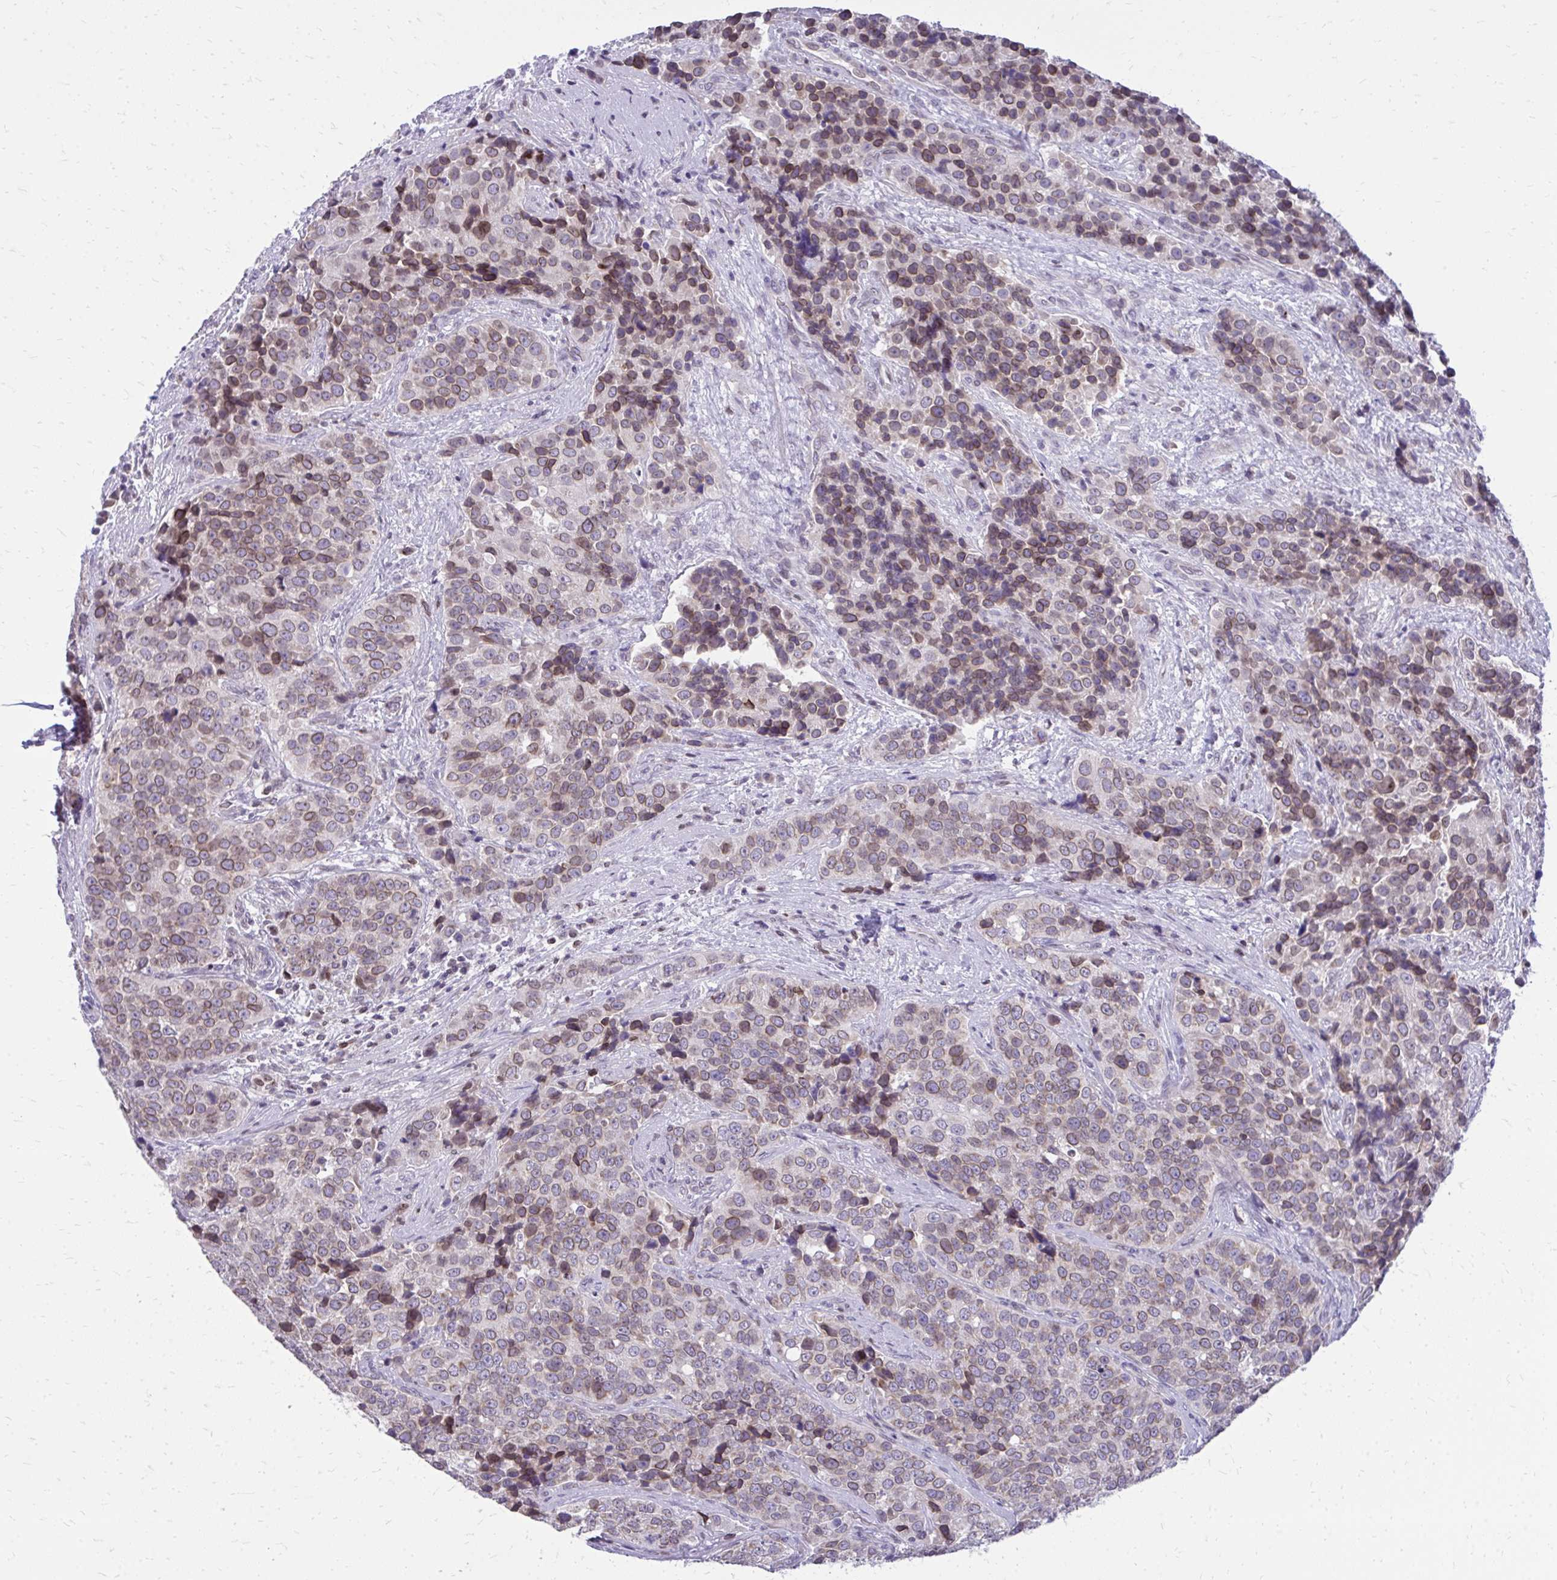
{"staining": {"intensity": "moderate", "quantity": "<25%", "location": "cytoplasmic/membranous,nuclear"}, "tissue": "urothelial cancer", "cell_type": "Tumor cells", "image_type": "cancer", "snomed": [{"axis": "morphology", "description": "Urothelial carcinoma, NOS"}, {"axis": "topography", "description": "Urinary bladder"}], "caption": "Protein staining of transitional cell carcinoma tissue shows moderate cytoplasmic/membranous and nuclear expression in approximately <25% of tumor cells.", "gene": "RPS6KA2", "patient": {"sex": "male", "age": 52}}